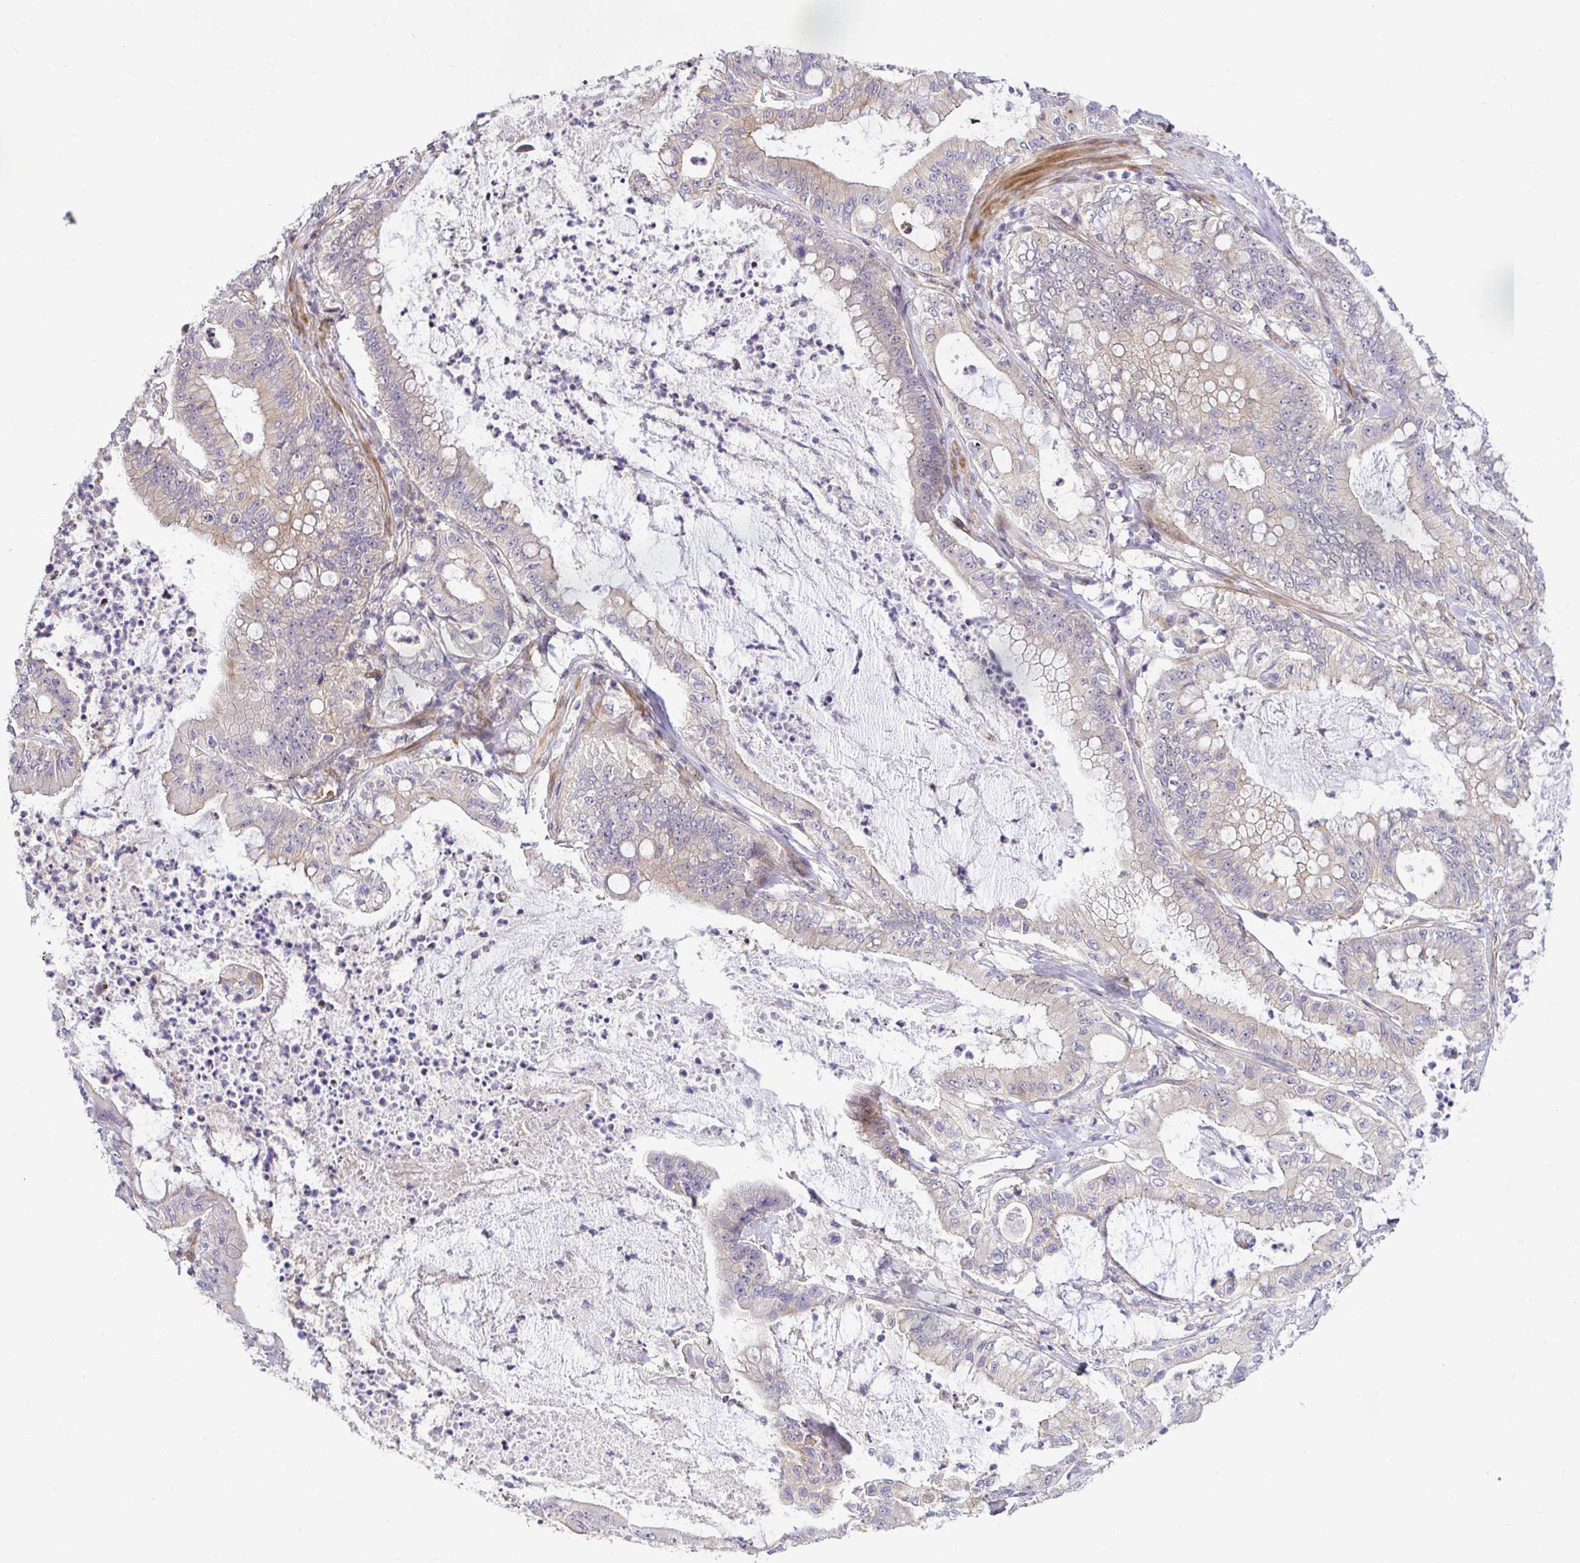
{"staining": {"intensity": "weak", "quantity": "<25%", "location": "cytoplasmic/membranous"}, "tissue": "pancreatic cancer", "cell_type": "Tumor cells", "image_type": "cancer", "snomed": [{"axis": "morphology", "description": "Adenocarcinoma, NOS"}, {"axis": "topography", "description": "Pancreas"}], "caption": "IHC image of neoplastic tissue: pancreatic adenocarcinoma stained with DAB demonstrates no significant protein staining in tumor cells. (Stains: DAB immunohistochemistry with hematoxylin counter stain, Microscopy: brightfield microscopy at high magnification).", "gene": "TRIM55", "patient": {"sex": "male", "age": 71}}